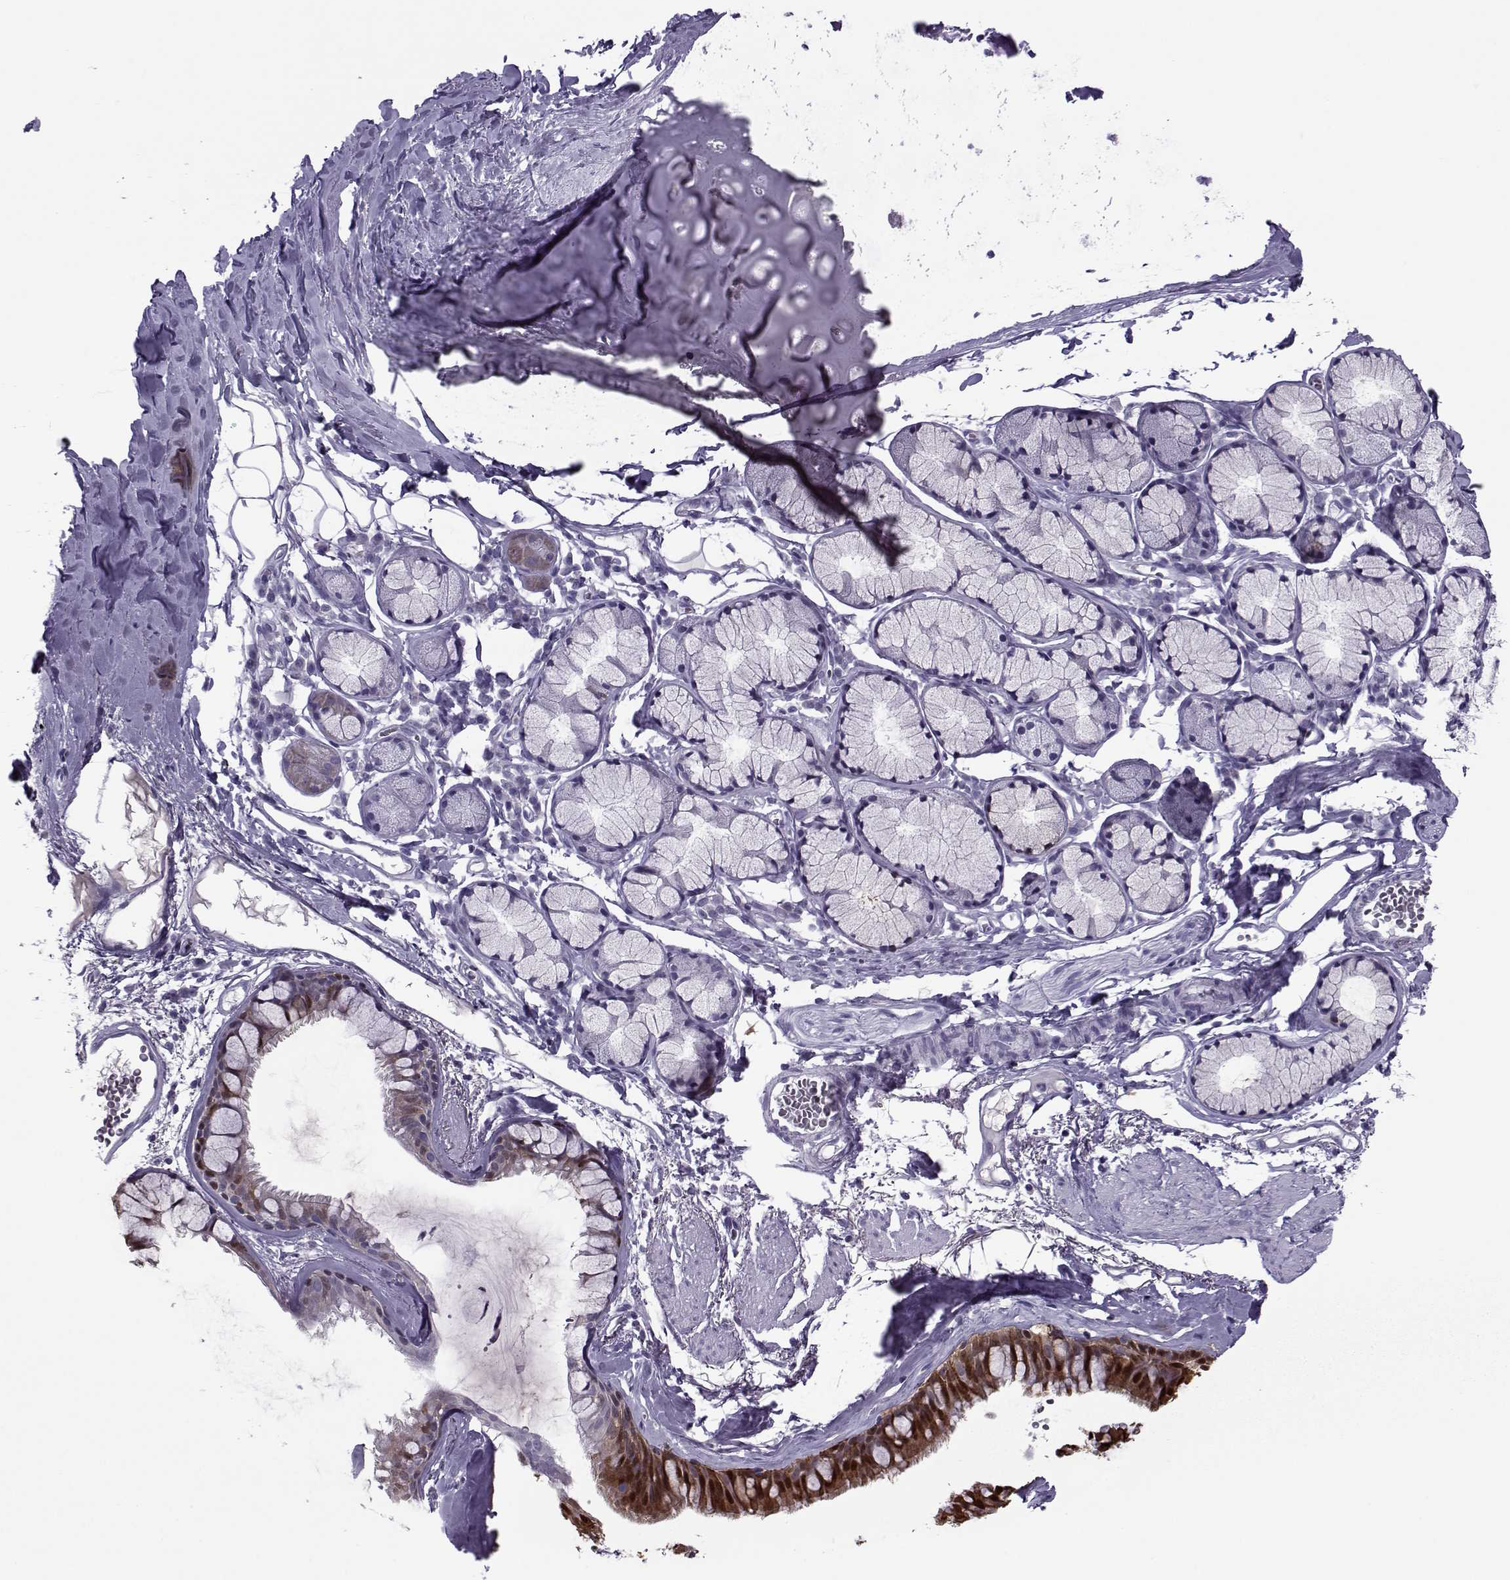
{"staining": {"intensity": "moderate", "quantity": "<25%", "location": "cytoplasmic/membranous"}, "tissue": "bronchus", "cell_type": "Respiratory epithelial cells", "image_type": "normal", "snomed": [{"axis": "morphology", "description": "Normal tissue, NOS"}, {"axis": "morphology", "description": "Squamous cell carcinoma, NOS"}, {"axis": "topography", "description": "Cartilage tissue"}, {"axis": "topography", "description": "Bronchus"}], "caption": "IHC (DAB) staining of benign human bronchus displays moderate cytoplasmic/membranous protein expression in about <25% of respiratory epithelial cells.", "gene": "OIP5", "patient": {"sex": "male", "age": 72}}